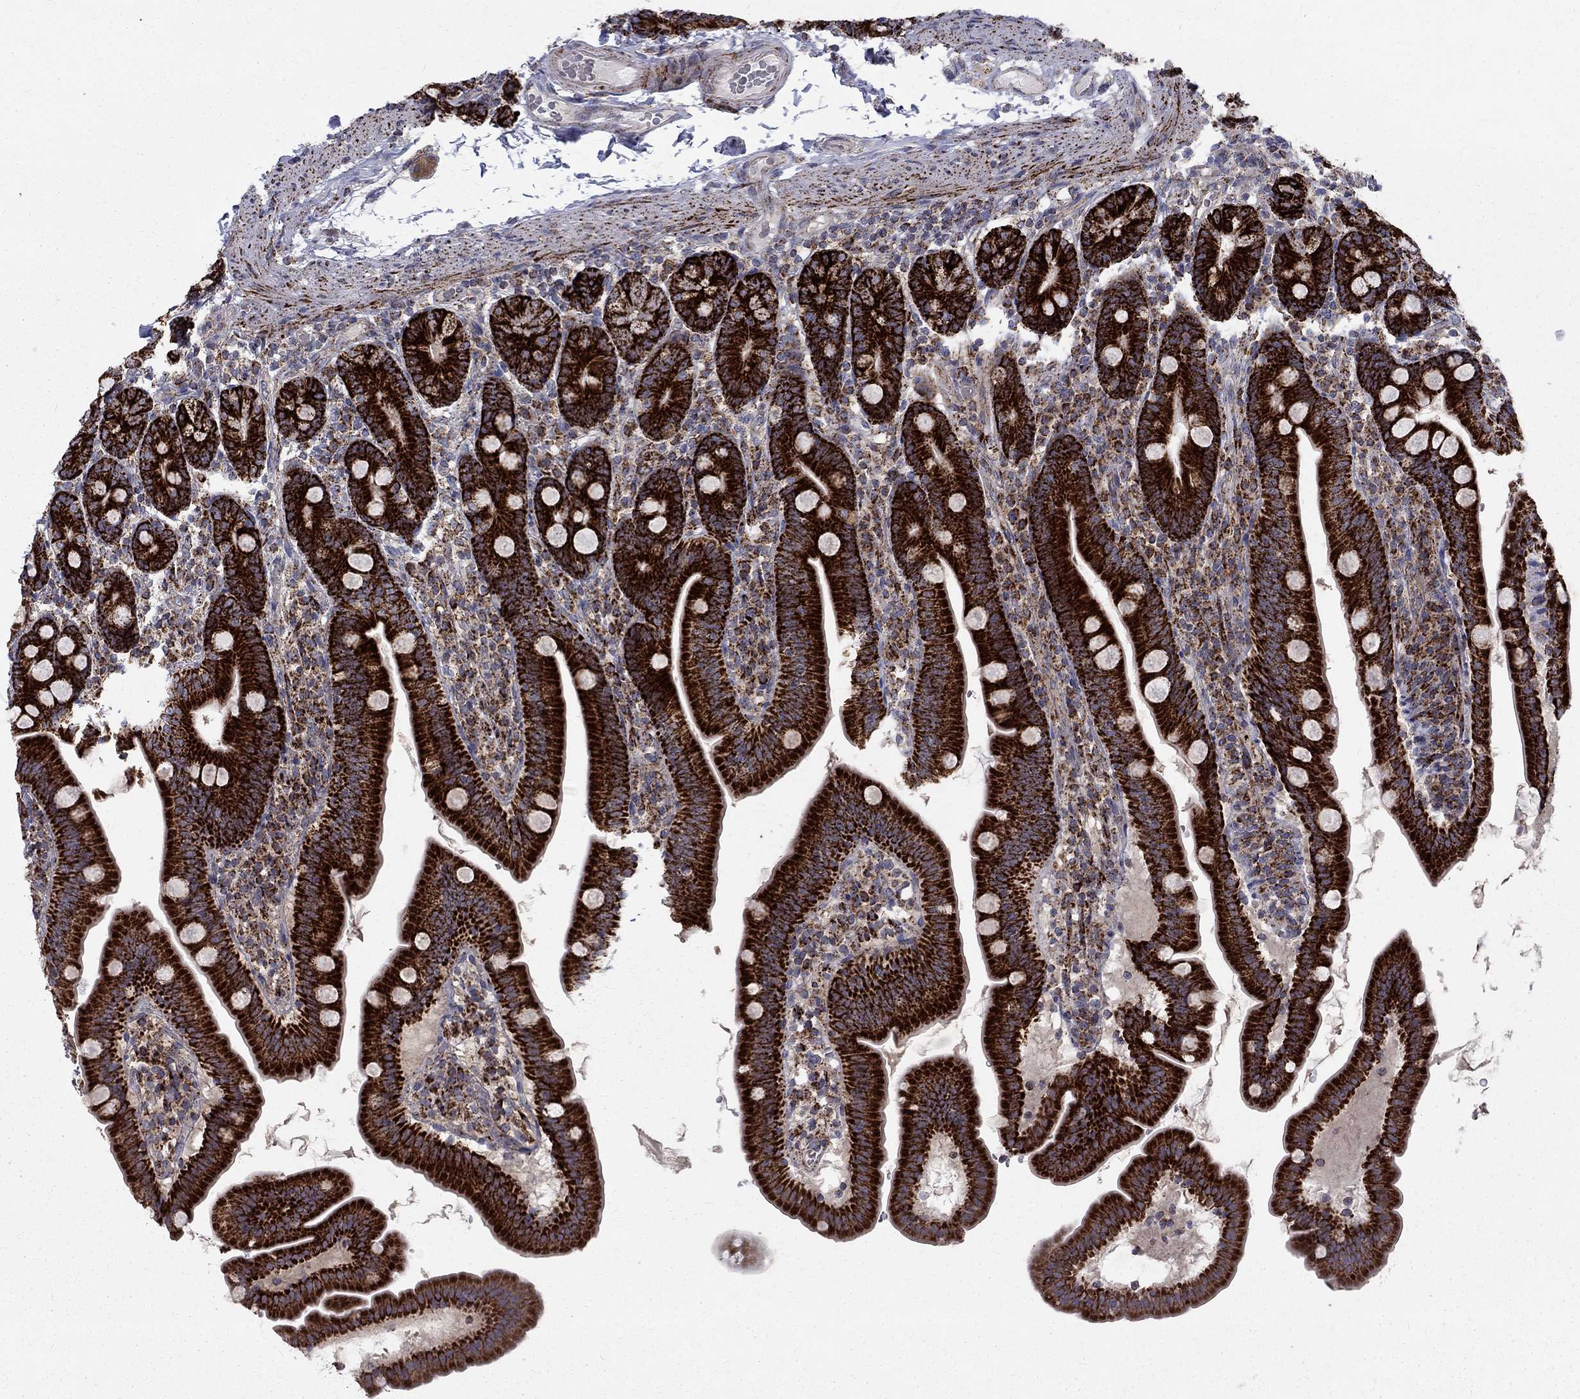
{"staining": {"intensity": "strong", "quantity": ">75%", "location": "cytoplasmic/membranous"}, "tissue": "duodenum", "cell_type": "Glandular cells", "image_type": "normal", "snomed": [{"axis": "morphology", "description": "Normal tissue, NOS"}, {"axis": "topography", "description": "Duodenum"}], "caption": "Benign duodenum exhibits strong cytoplasmic/membranous expression in about >75% of glandular cells.", "gene": "ALDH1B1", "patient": {"sex": "female", "age": 67}}